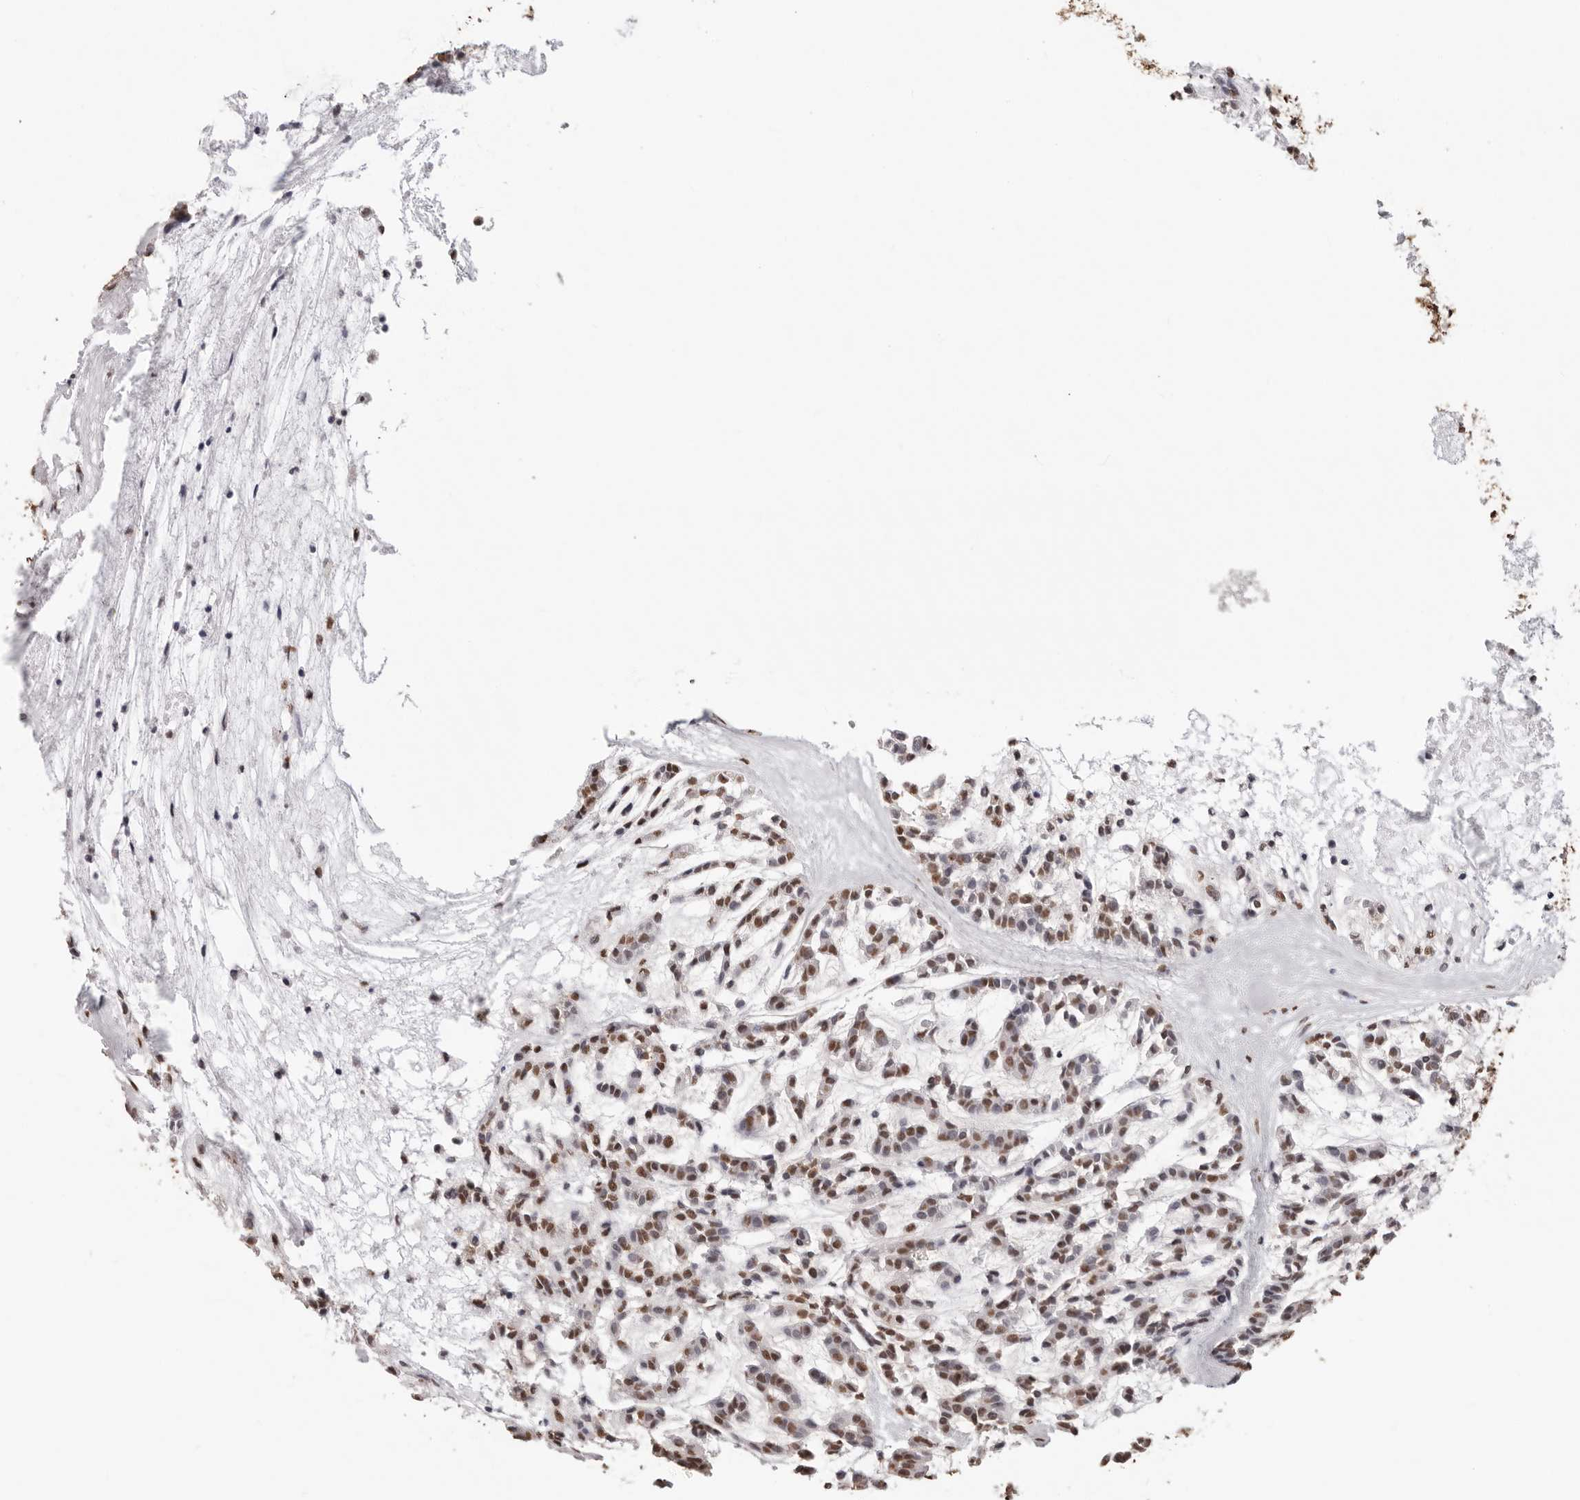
{"staining": {"intensity": "moderate", "quantity": ">75%", "location": "nuclear"}, "tissue": "head and neck cancer", "cell_type": "Tumor cells", "image_type": "cancer", "snomed": [{"axis": "morphology", "description": "Adenocarcinoma, NOS"}, {"axis": "morphology", "description": "Adenoma, NOS"}, {"axis": "topography", "description": "Head-Neck"}], "caption": "Tumor cells exhibit medium levels of moderate nuclear expression in approximately >75% of cells in head and neck cancer.", "gene": "OLIG3", "patient": {"sex": "female", "age": 55}}